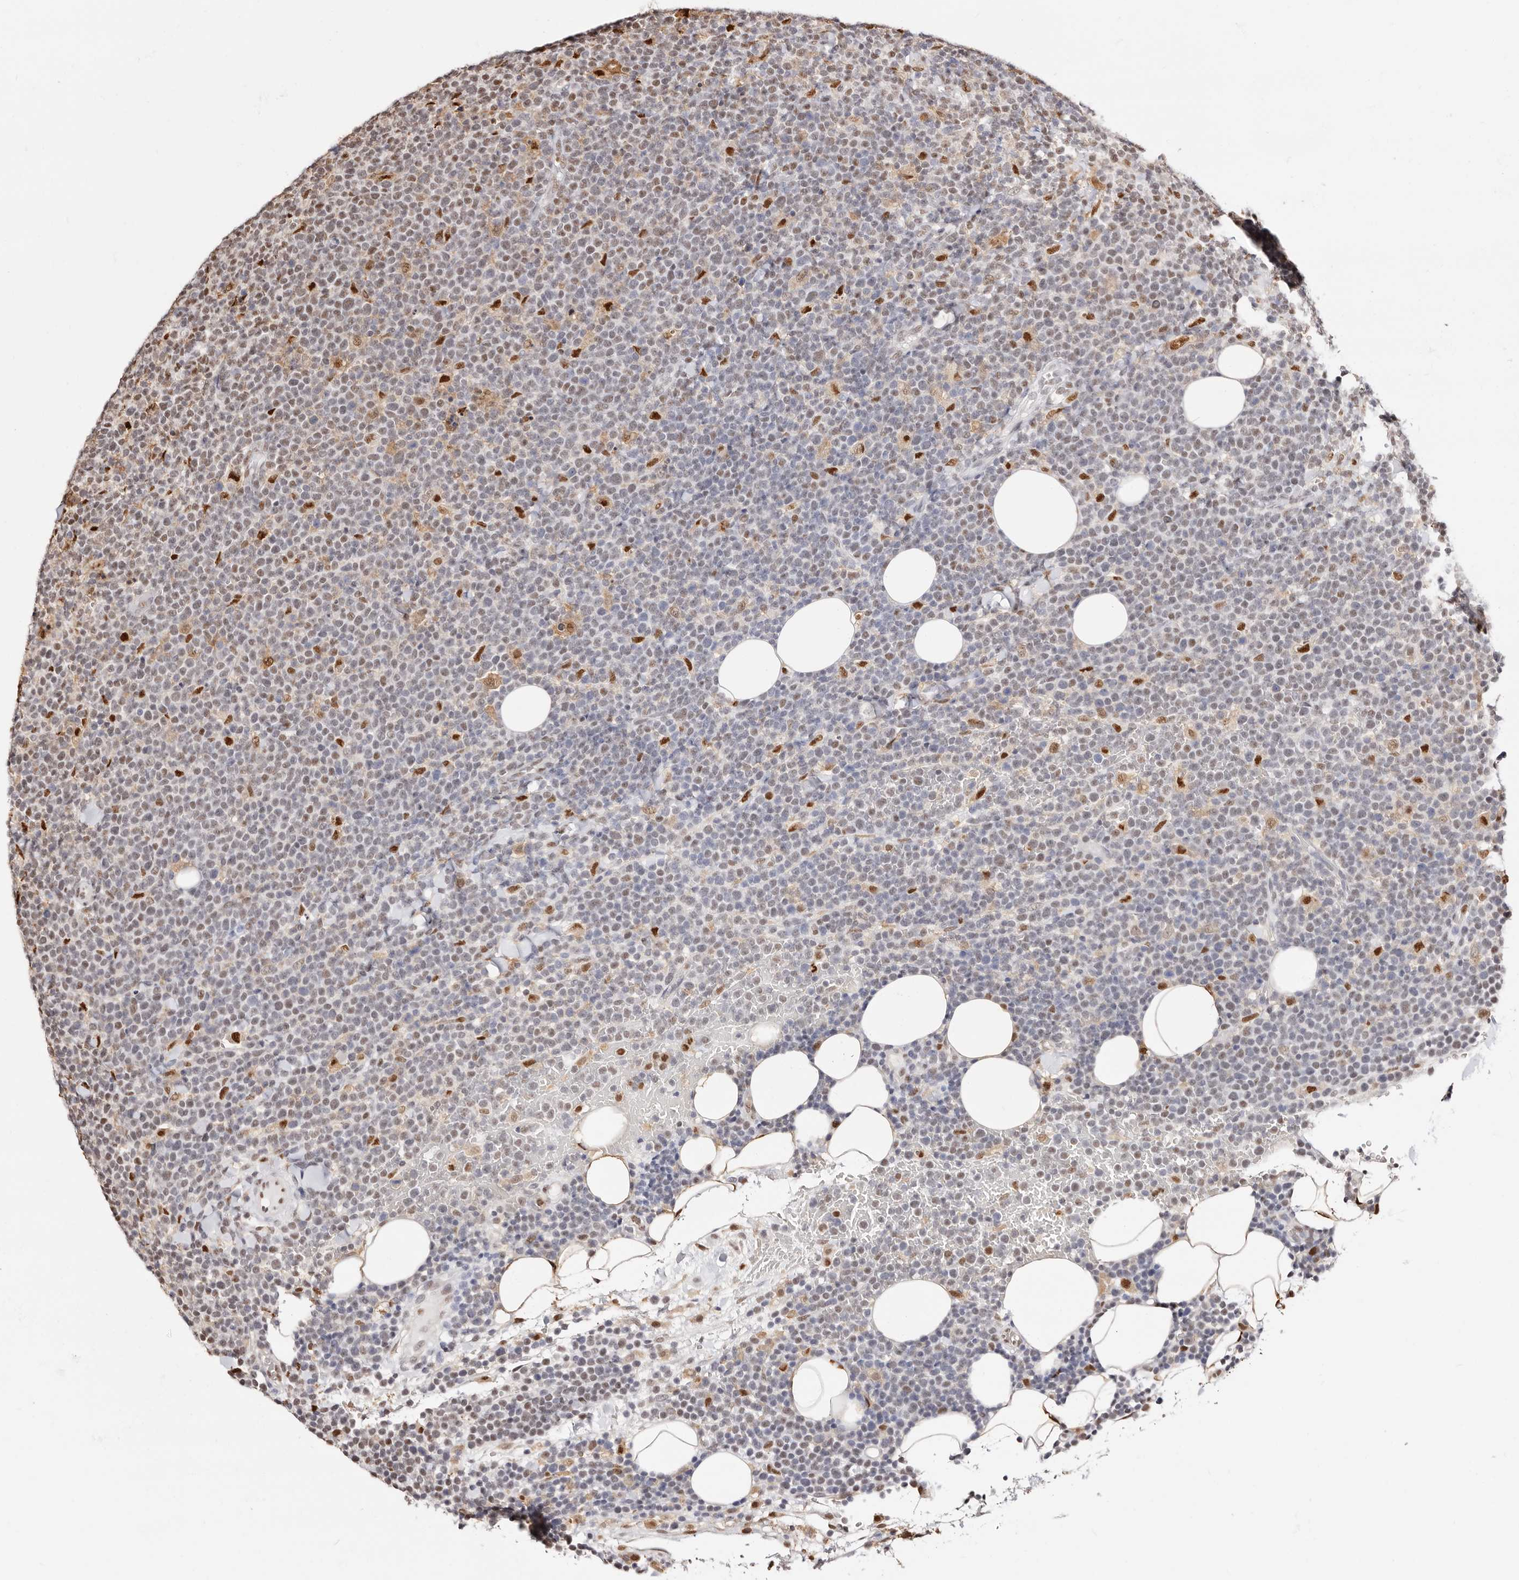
{"staining": {"intensity": "moderate", "quantity": "<25%", "location": "nuclear"}, "tissue": "lymphoma", "cell_type": "Tumor cells", "image_type": "cancer", "snomed": [{"axis": "morphology", "description": "Malignant lymphoma, non-Hodgkin's type, High grade"}, {"axis": "topography", "description": "Lymph node"}], "caption": "Human high-grade malignant lymphoma, non-Hodgkin's type stained with a brown dye exhibits moderate nuclear positive staining in about <25% of tumor cells.", "gene": "TKT", "patient": {"sex": "male", "age": 61}}